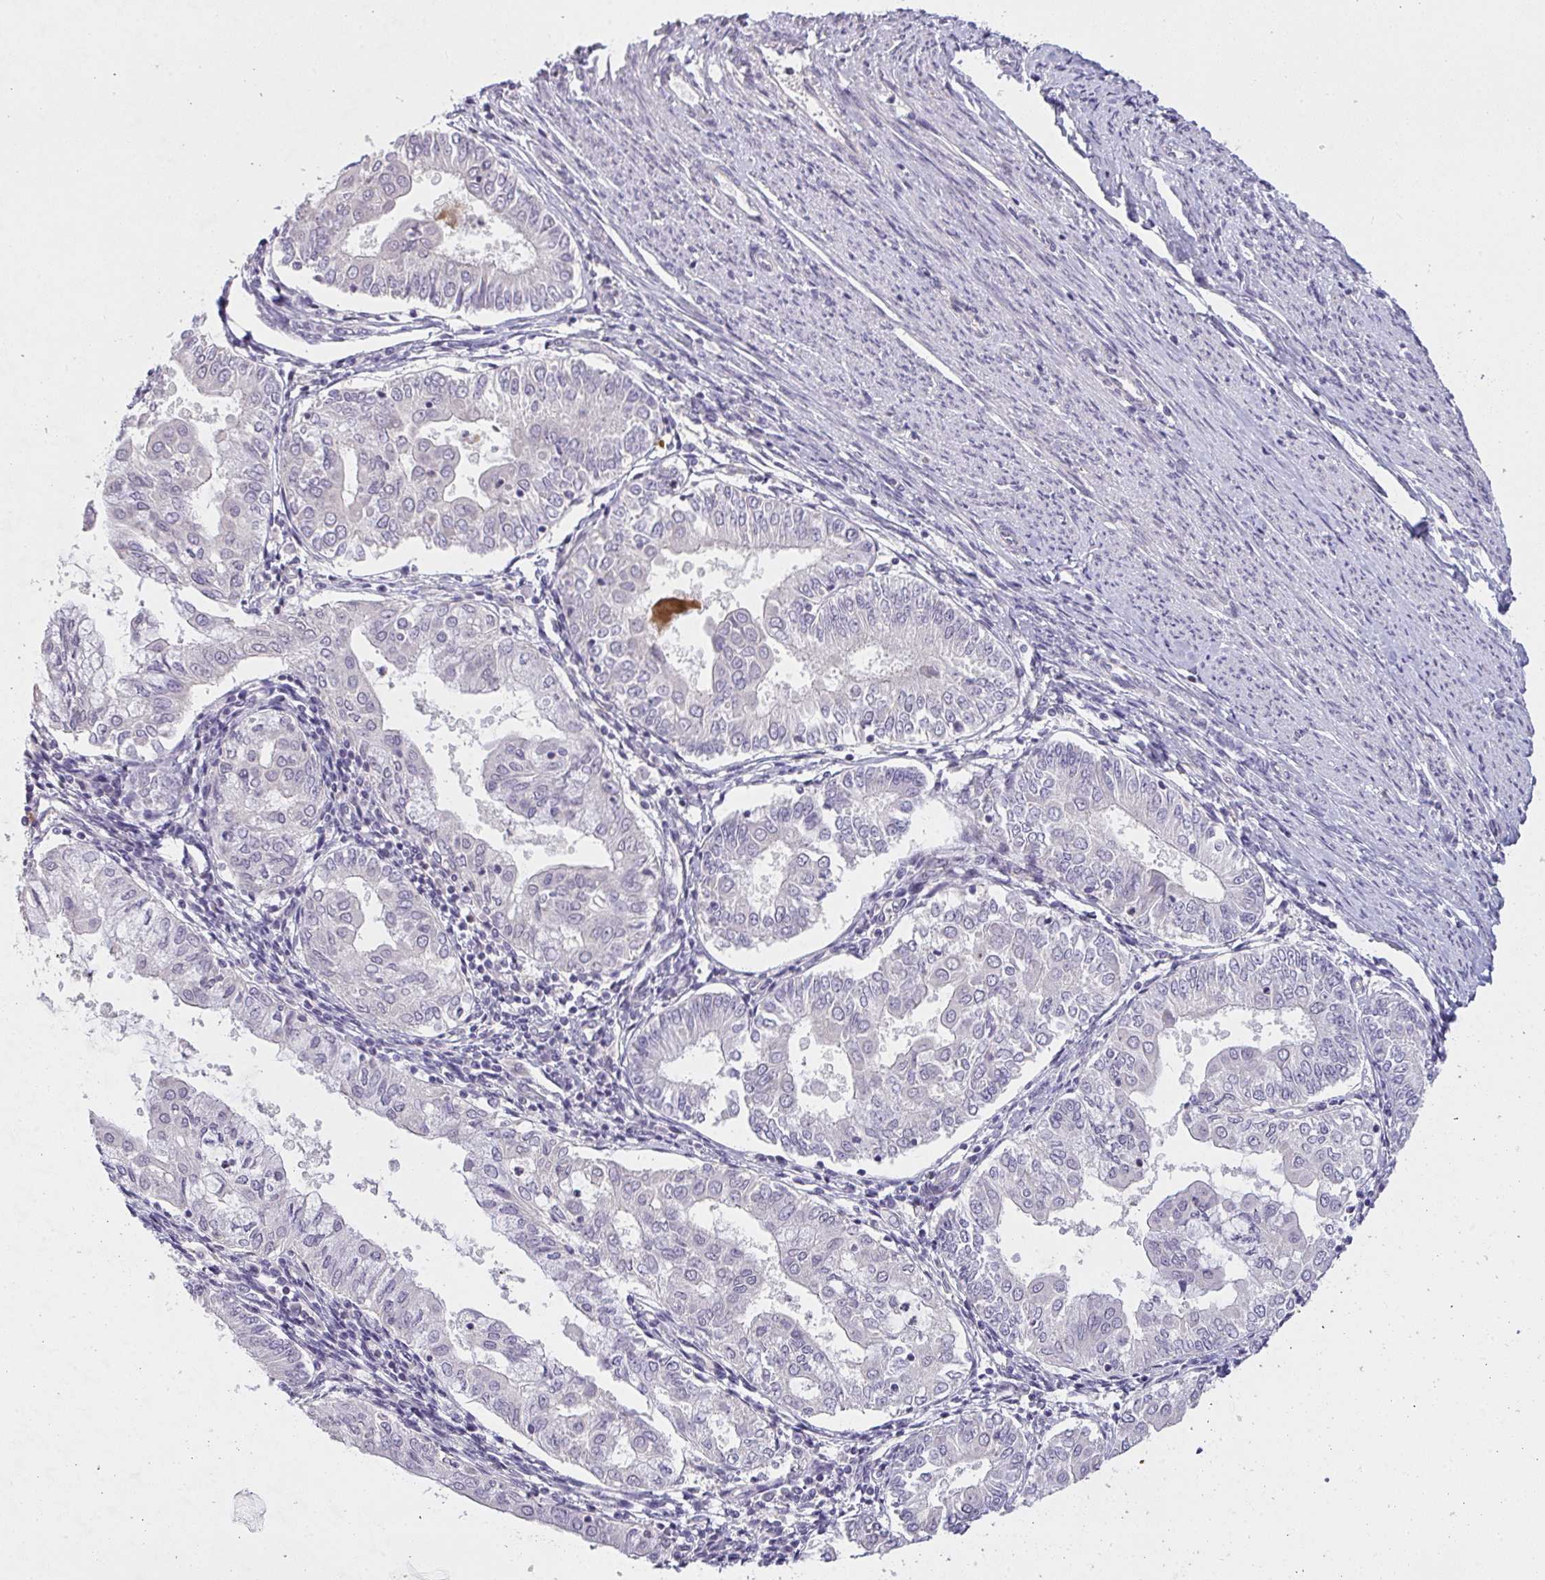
{"staining": {"intensity": "negative", "quantity": "none", "location": "none"}, "tissue": "endometrial cancer", "cell_type": "Tumor cells", "image_type": "cancer", "snomed": [{"axis": "morphology", "description": "Adenocarcinoma, NOS"}, {"axis": "topography", "description": "Endometrium"}], "caption": "Histopathology image shows no protein staining in tumor cells of endometrial adenocarcinoma tissue.", "gene": "TMEM219", "patient": {"sex": "female", "age": 68}}